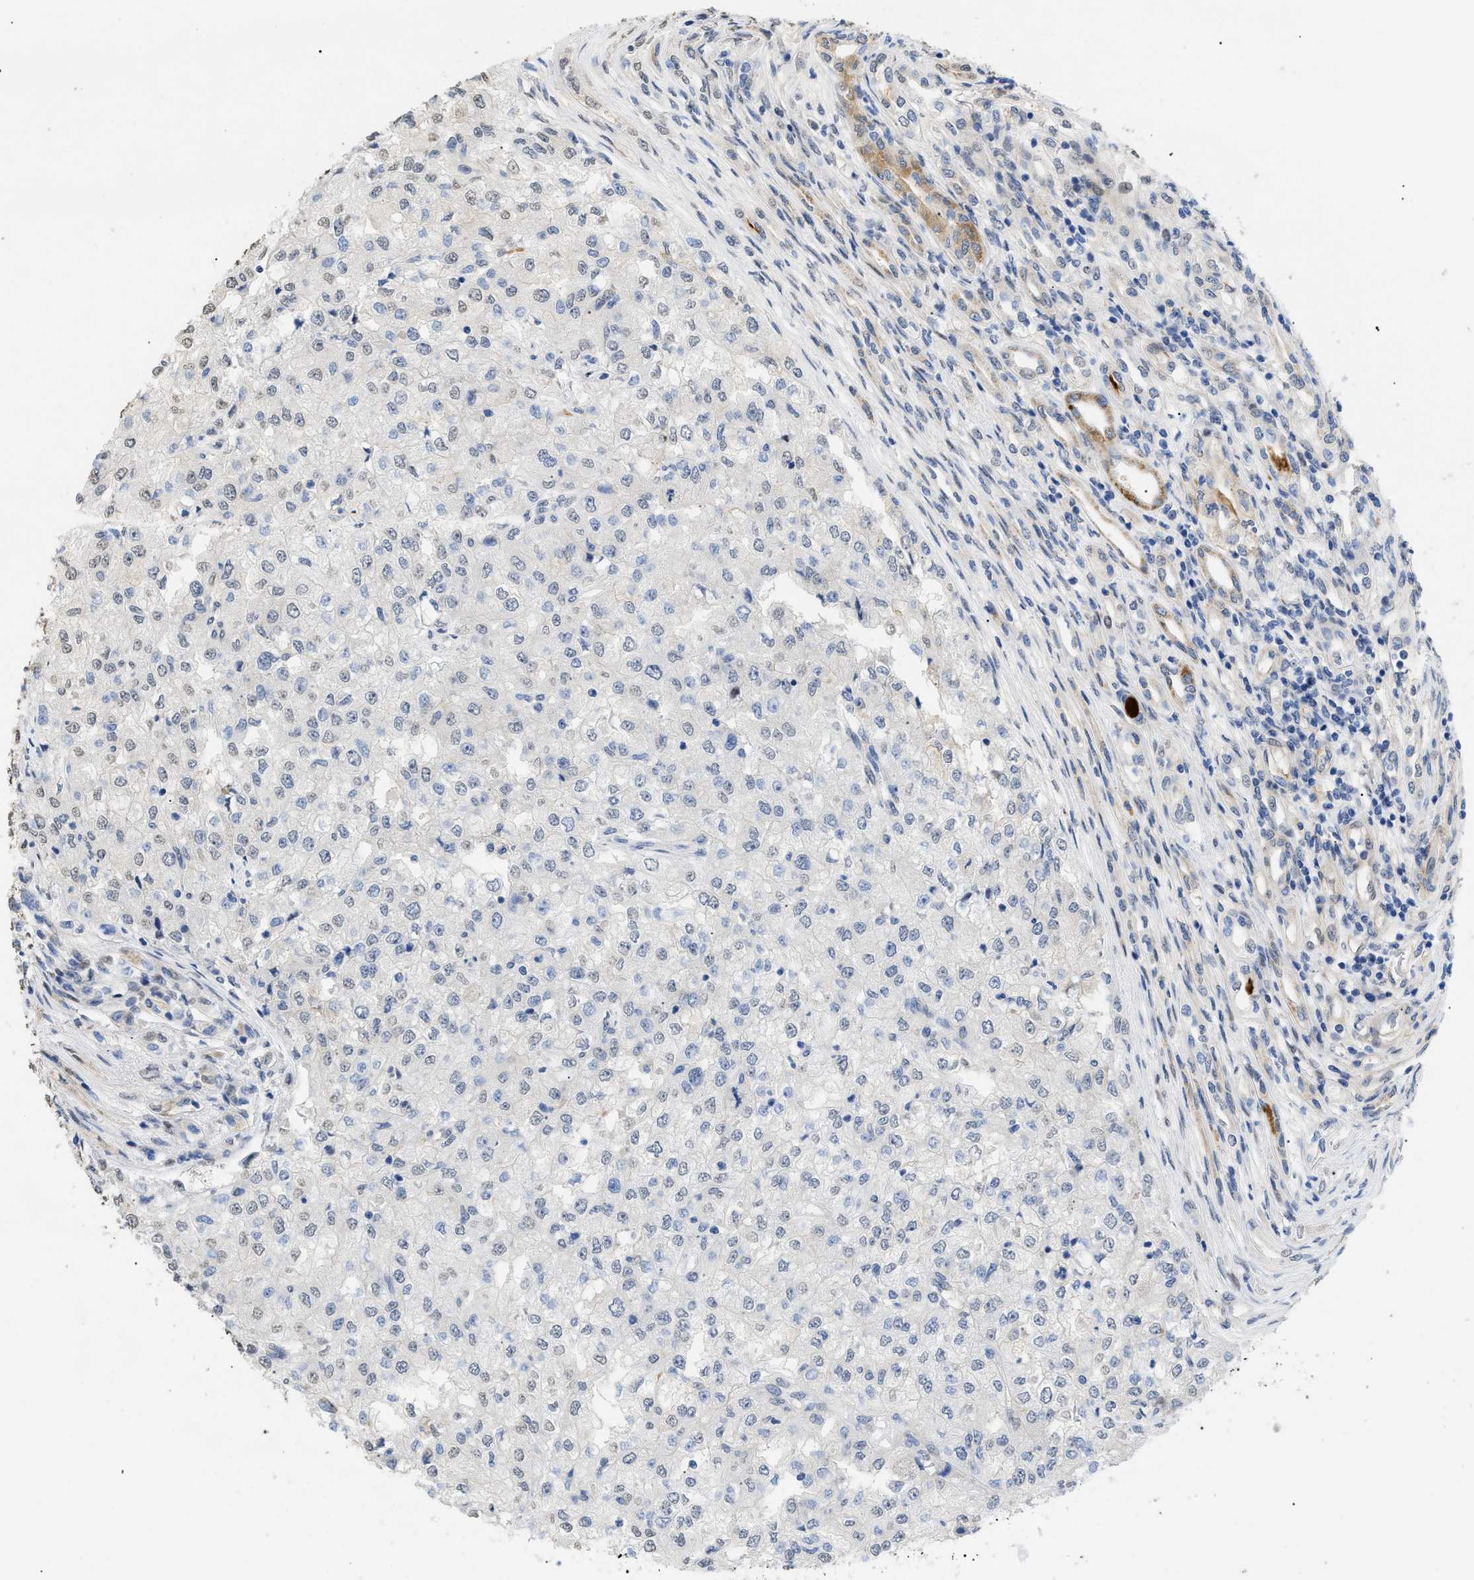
{"staining": {"intensity": "weak", "quantity": "<25%", "location": "nuclear"}, "tissue": "renal cancer", "cell_type": "Tumor cells", "image_type": "cancer", "snomed": [{"axis": "morphology", "description": "Adenocarcinoma, NOS"}, {"axis": "topography", "description": "Kidney"}], "caption": "Tumor cells show no significant positivity in renal adenocarcinoma.", "gene": "SFXN5", "patient": {"sex": "female", "age": 54}}